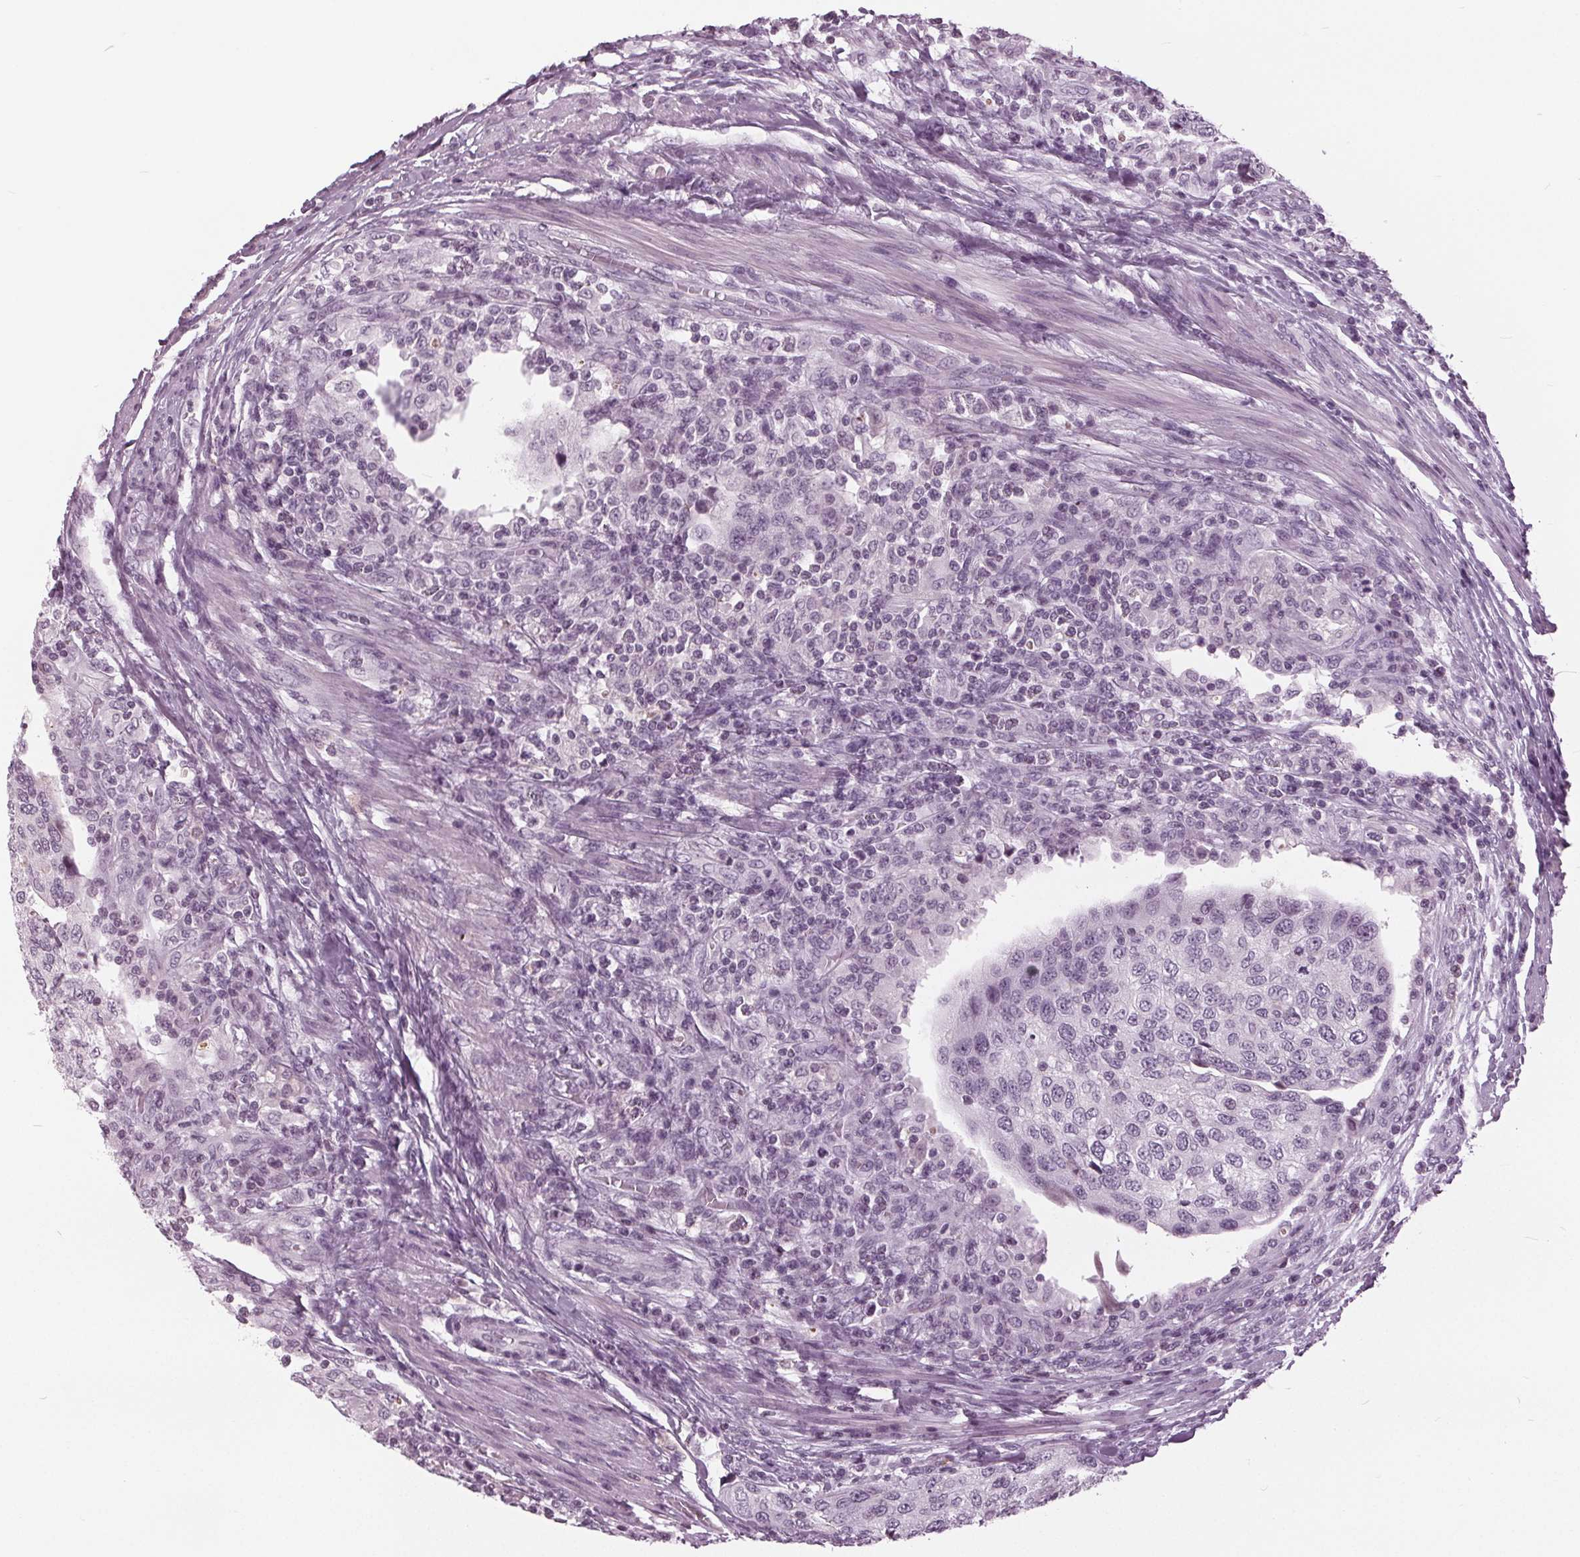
{"staining": {"intensity": "negative", "quantity": "none", "location": "none"}, "tissue": "urothelial cancer", "cell_type": "Tumor cells", "image_type": "cancer", "snomed": [{"axis": "morphology", "description": "Urothelial carcinoma, High grade"}, {"axis": "topography", "description": "Urinary bladder"}], "caption": "High magnification brightfield microscopy of high-grade urothelial carcinoma stained with DAB (3,3'-diaminobenzidine) (brown) and counterstained with hematoxylin (blue): tumor cells show no significant positivity.", "gene": "SLC9A4", "patient": {"sex": "female", "age": 78}}